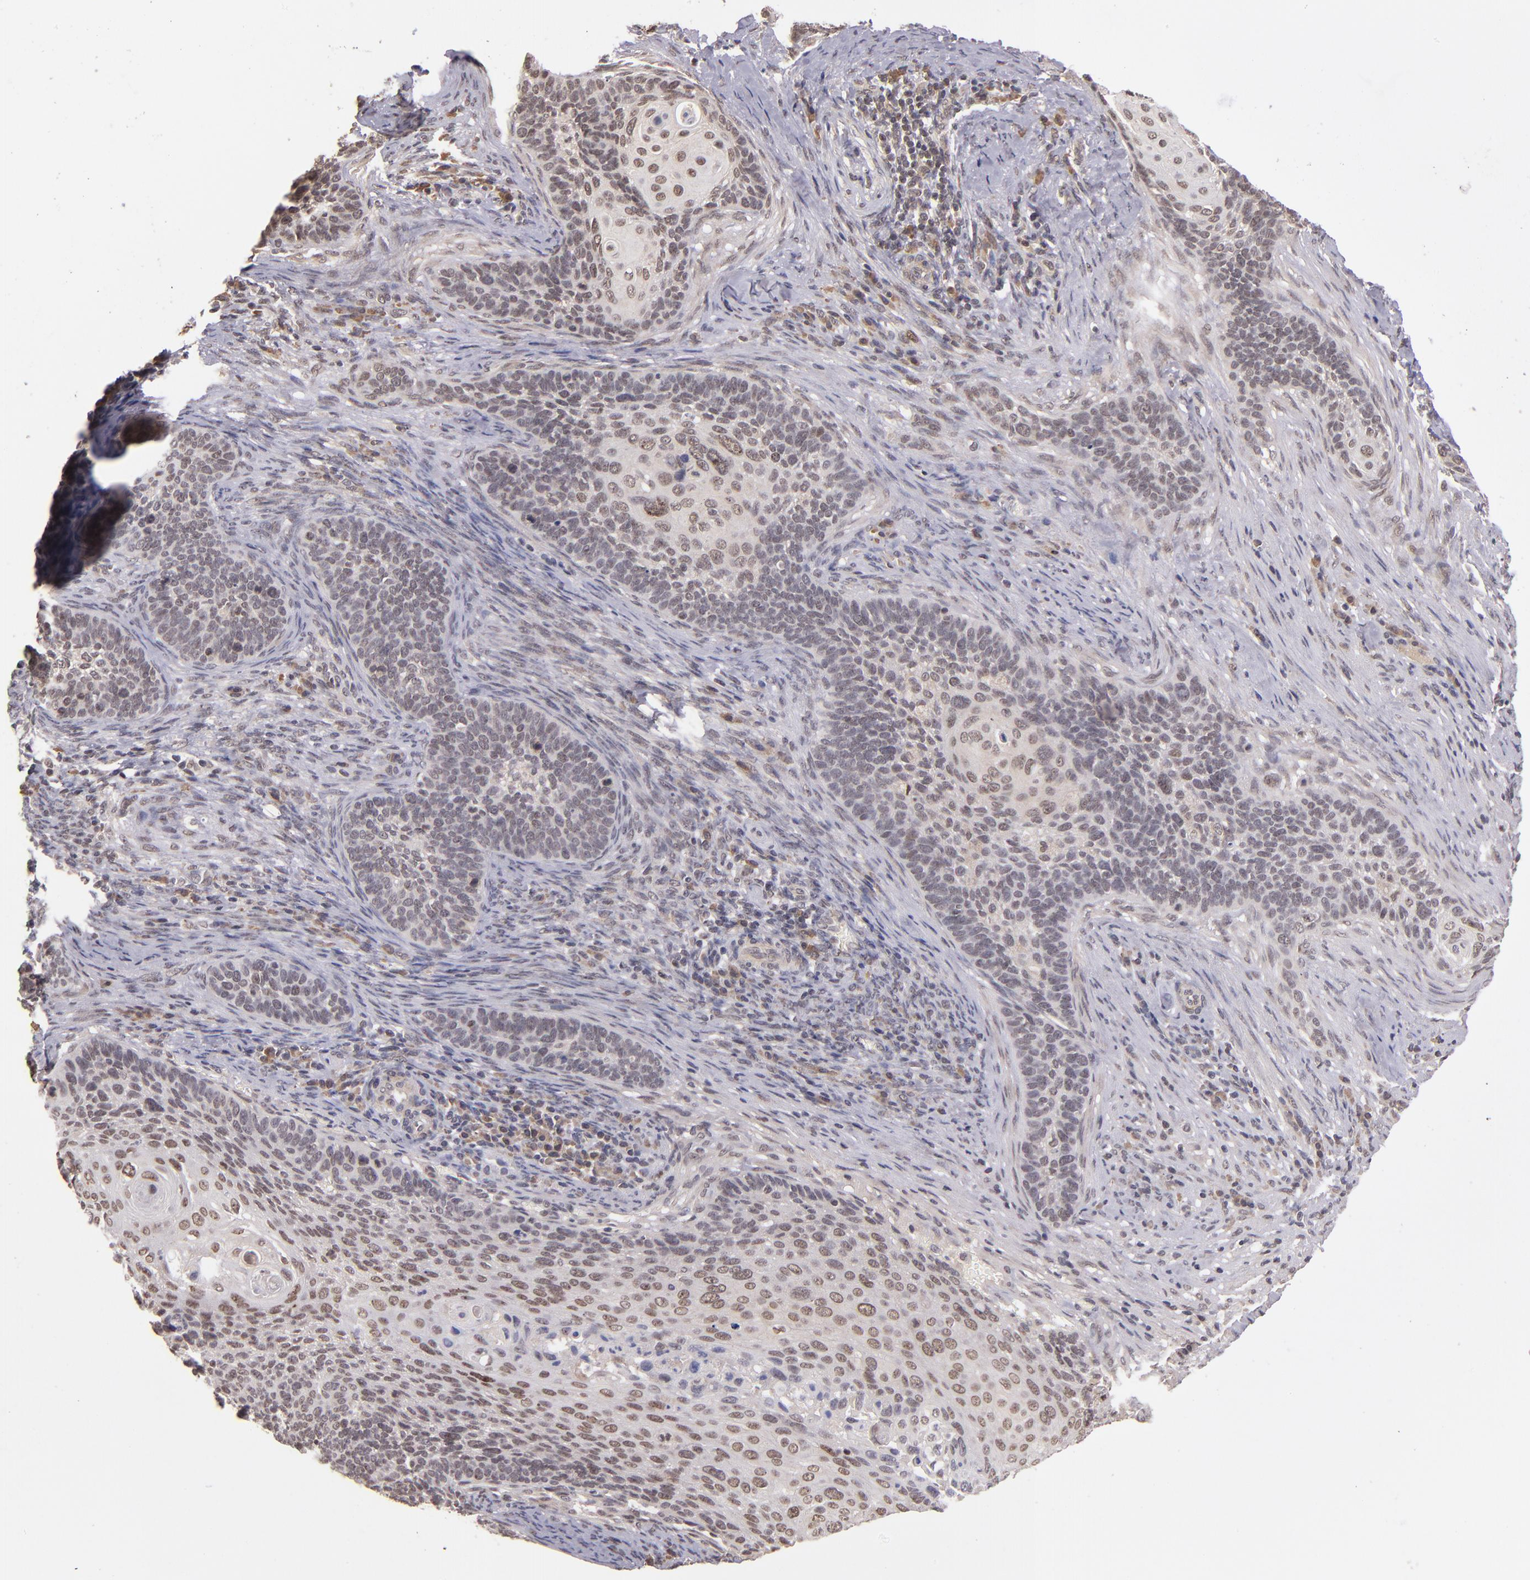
{"staining": {"intensity": "weak", "quantity": "25%-75%", "location": "nuclear"}, "tissue": "cervical cancer", "cell_type": "Tumor cells", "image_type": "cancer", "snomed": [{"axis": "morphology", "description": "Squamous cell carcinoma, NOS"}, {"axis": "topography", "description": "Cervix"}], "caption": "Protein expression analysis of cervical squamous cell carcinoma shows weak nuclear expression in about 25%-75% of tumor cells. (DAB (3,3'-diaminobenzidine) = brown stain, brightfield microscopy at high magnification).", "gene": "ABHD12B", "patient": {"sex": "female", "age": 33}}